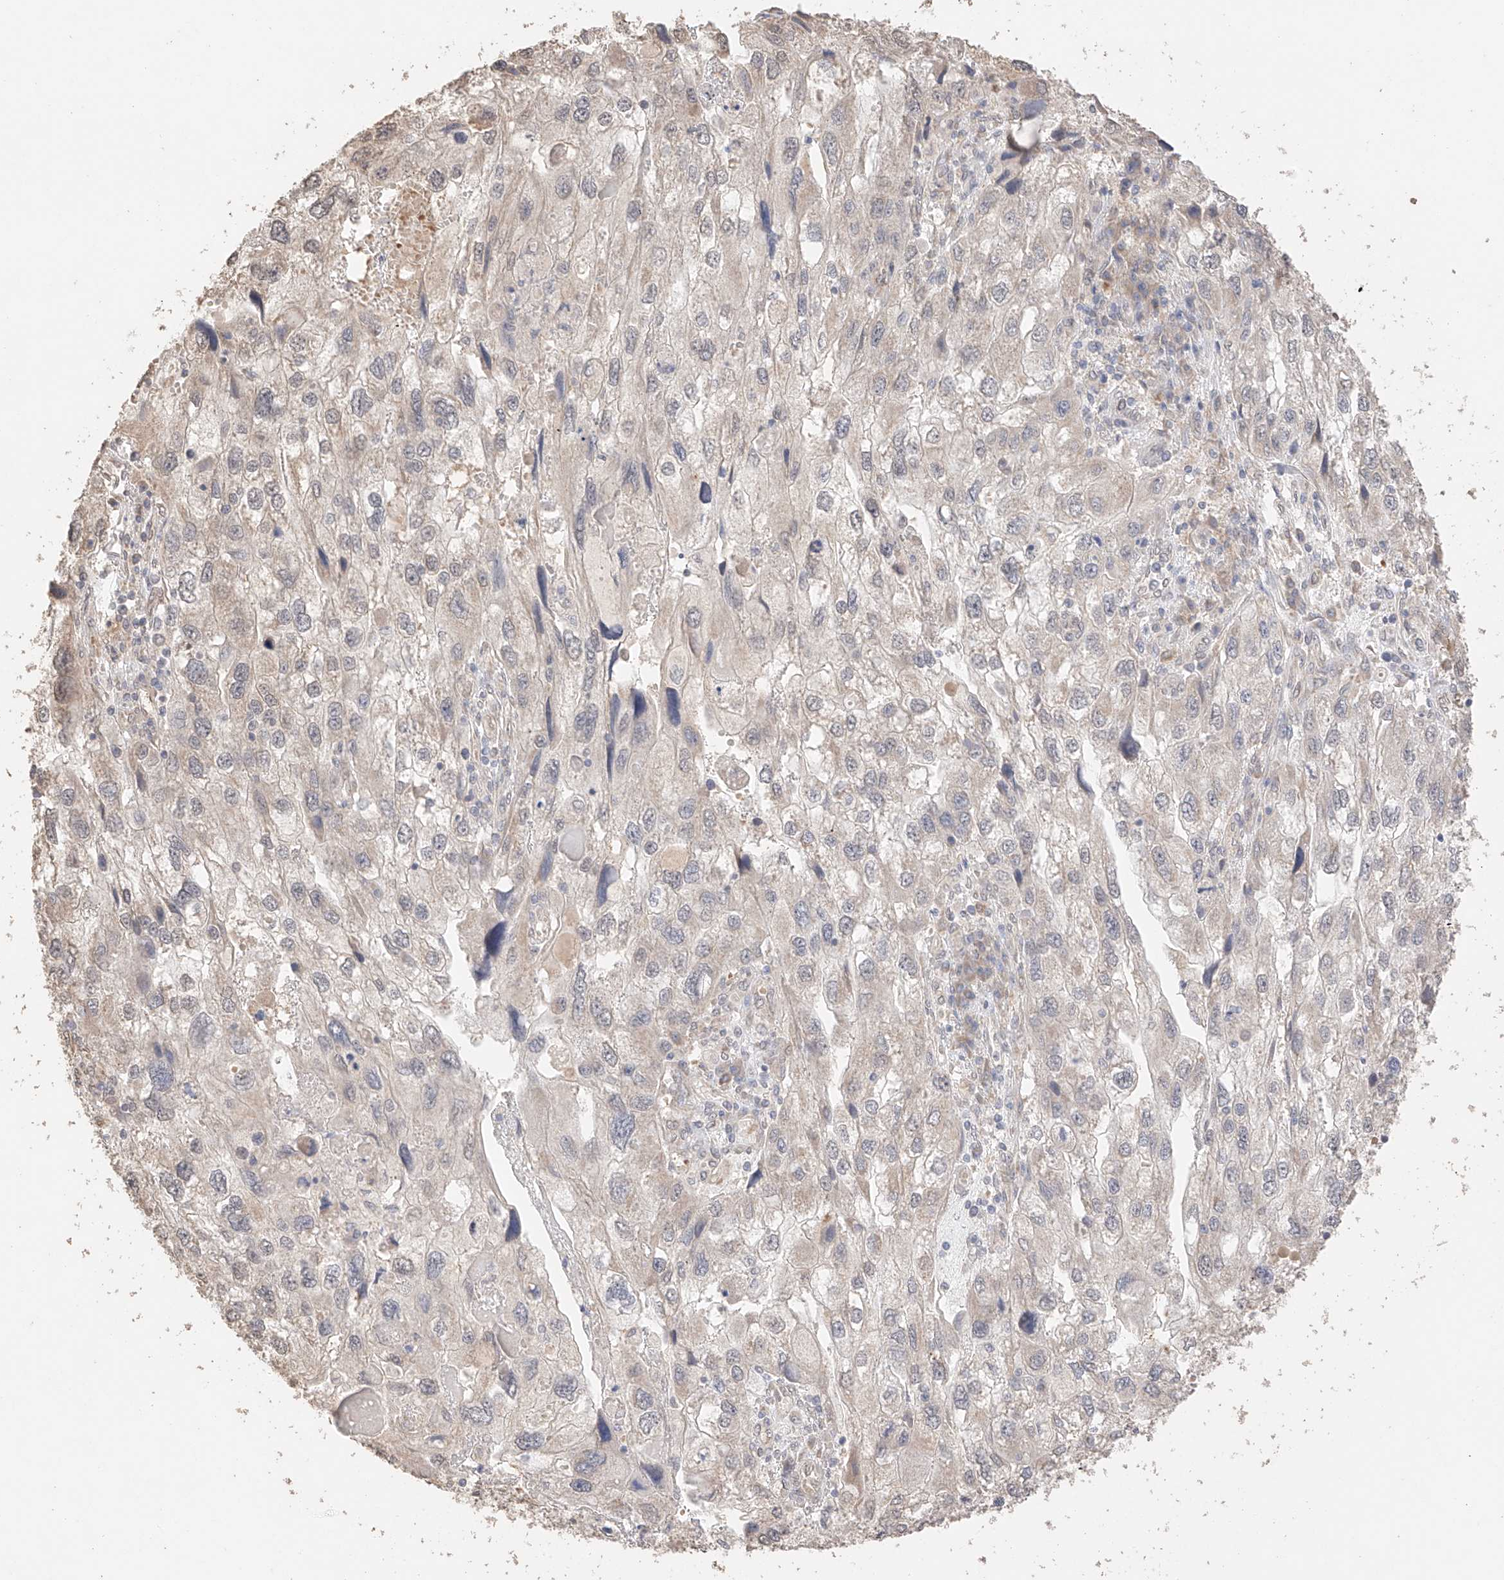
{"staining": {"intensity": "weak", "quantity": "25%-75%", "location": "cytoplasmic/membranous"}, "tissue": "endometrial cancer", "cell_type": "Tumor cells", "image_type": "cancer", "snomed": [{"axis": "morphology", "description": "Adenocarcinoma, NOS"}, {"axis": "topography", "description": "Endometrium"}], "caption": "IHC photomicrograph of human endometrial adenocarcinoma stained for a protein (brown), which reveals low levels of weak cytoplasmic/membranous expression in approximately 25%-75% of tumor cells.", "gene": "IL22RA2", "patient": {"sex": "female", "age": 49}}